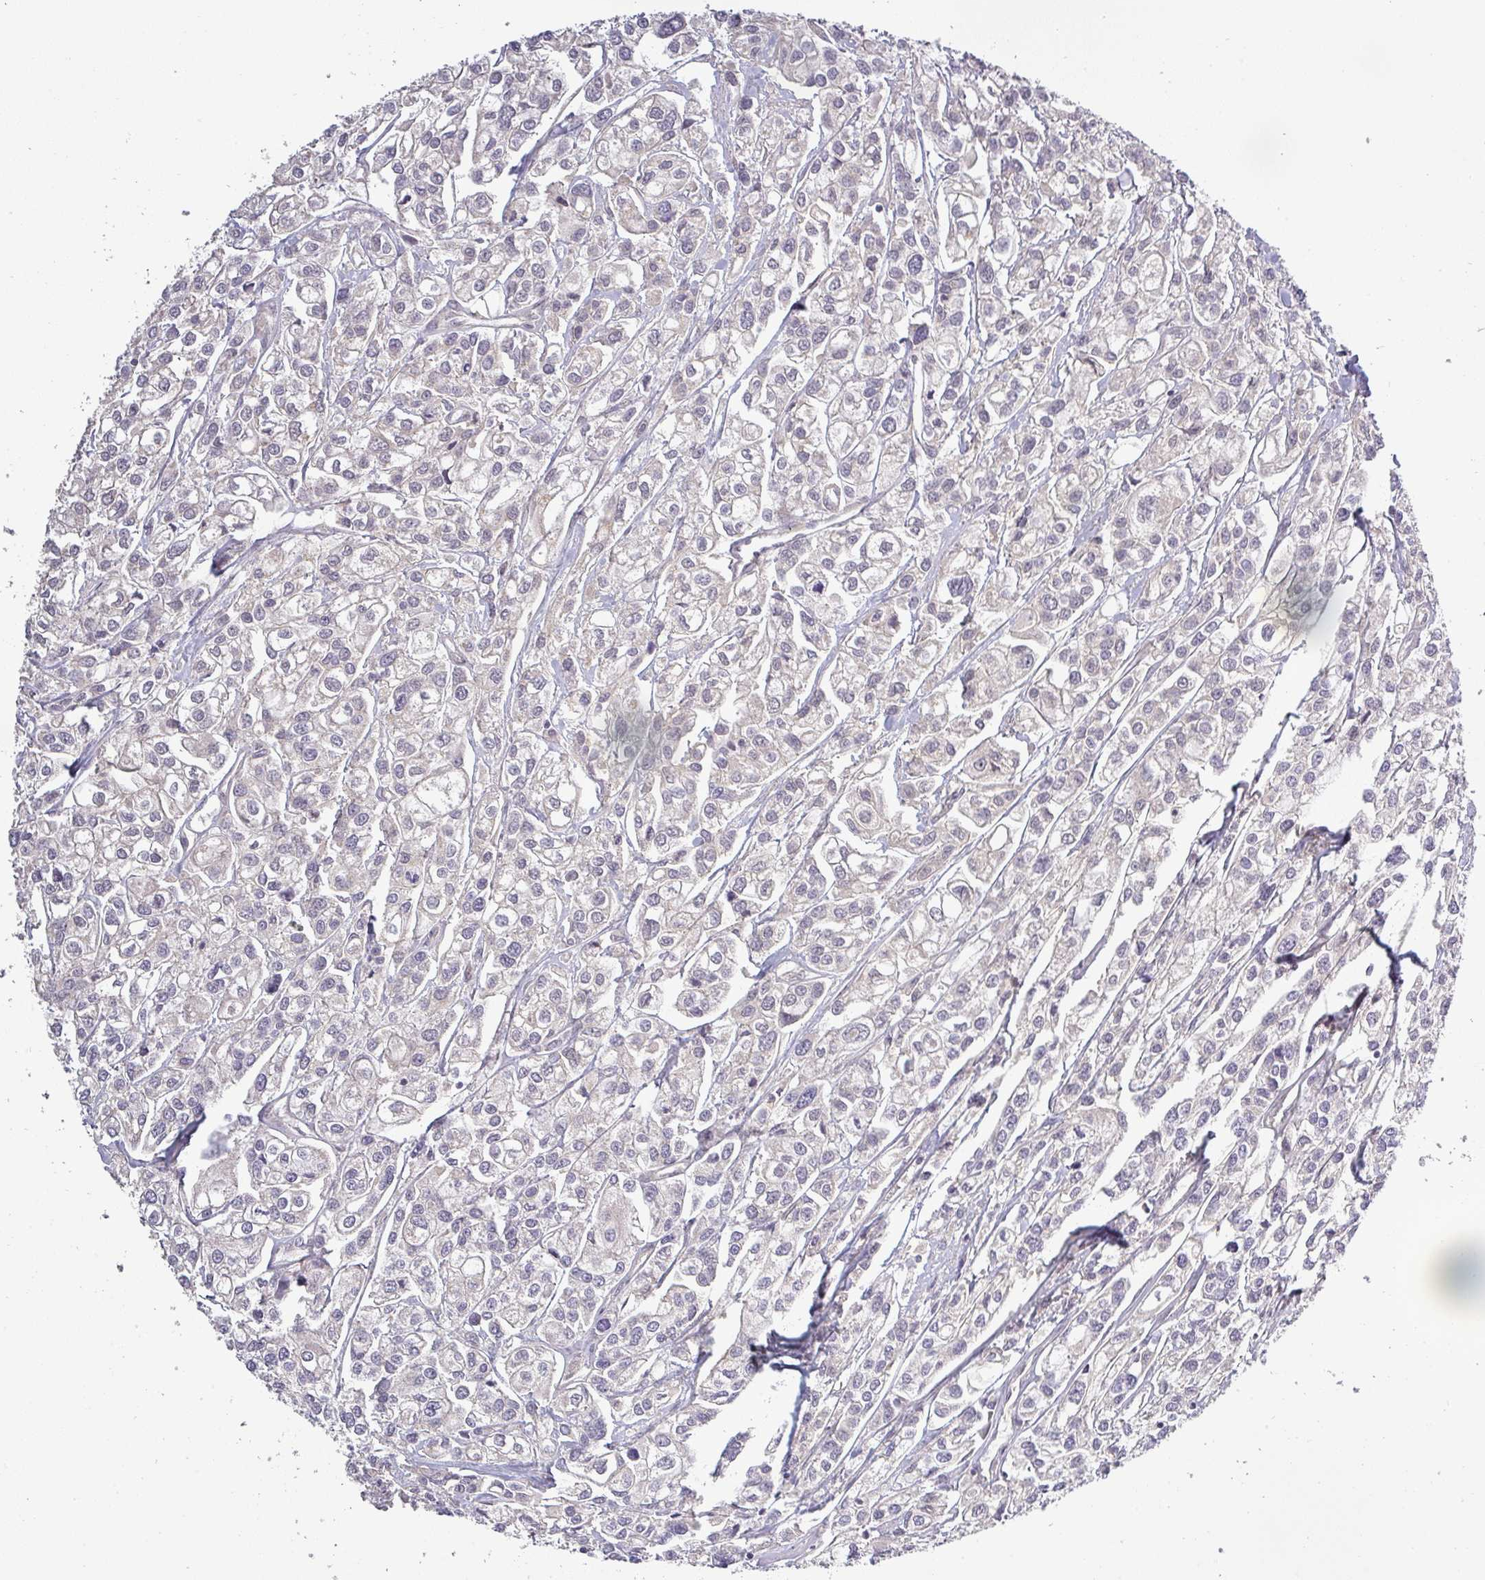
{"staining": {"intensity": "negative", "quantity": "none", "location": "none"}, "tissue": "urothelial cancer", "cell_type": "Tumor cells", "image_type": "cancer", "snomed": [{"axis": "morphology", "description": "Urothelial carcinoma, High grade"}, {"axis": "topography", "description": "Urinary bladder"}], "caption": "Image shows no significant protein staining in tumor cells of urothelial carcinoma (high-grade).", "gene": "NIN", "patient": {"sex": "male", "age": 67}}